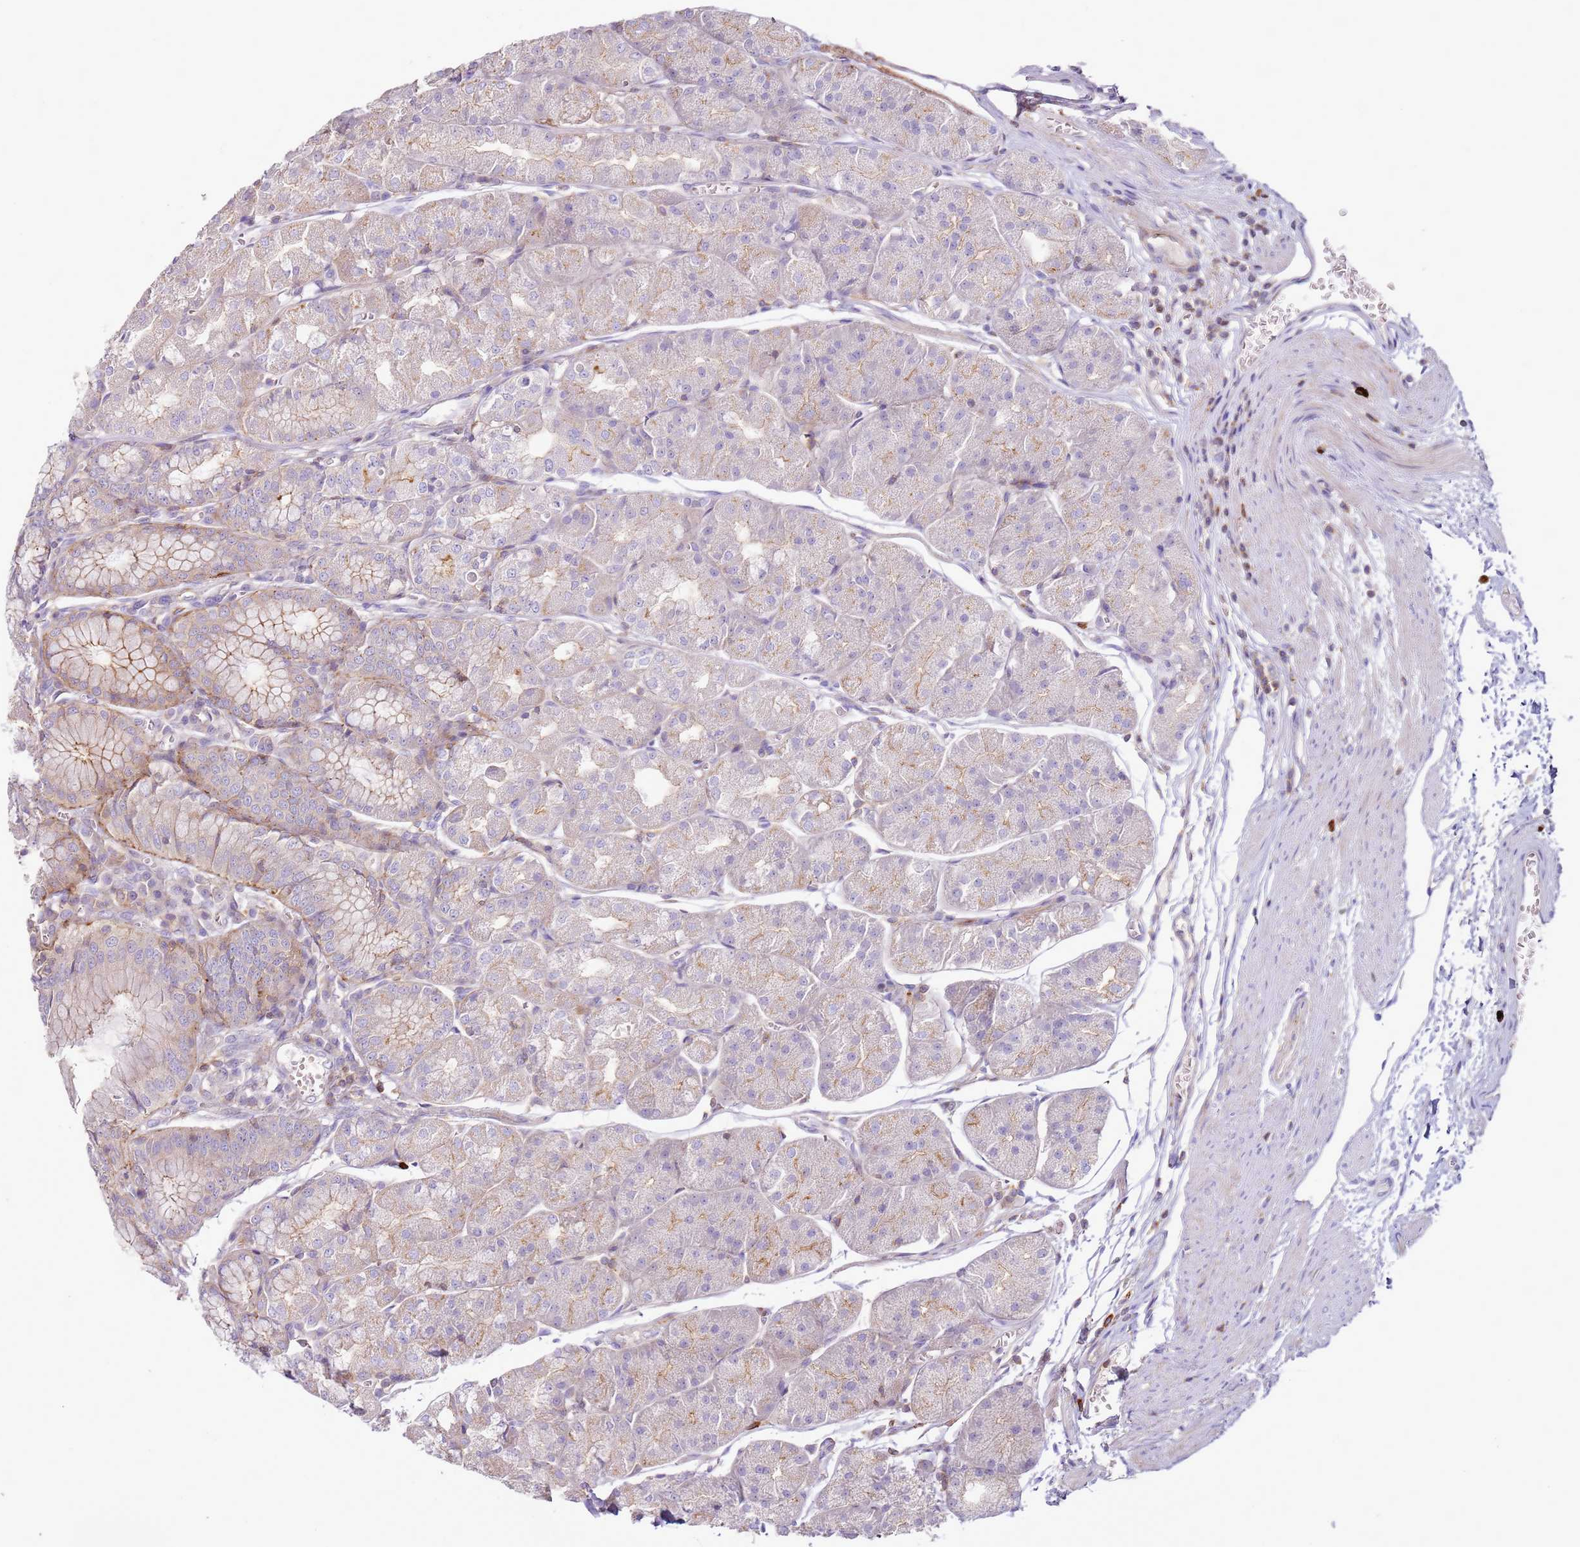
{"staining": {"intensity": "moderate", "quantity": "<25%", "location": "cytoplasmic/membranous"}, "tissue": "stomach", "cell_type": "Glandular cells", "image_type": "normal", "snomed": [{"axis": "morphology", "description": "Normal tissue, NOS"}, {"axis": "topography", "description": "Stomach"}], "caption": "DAB immunohistochemical staining of normal human stomach demonstrates moderate cytoplasmic/membranous protein expression in approximately <25% of glandular cells. (Brightfield microscopy of DAB IHC at high magnification).", "gene": "FPR1", "patient": {"sex": "male", "age": 55}}